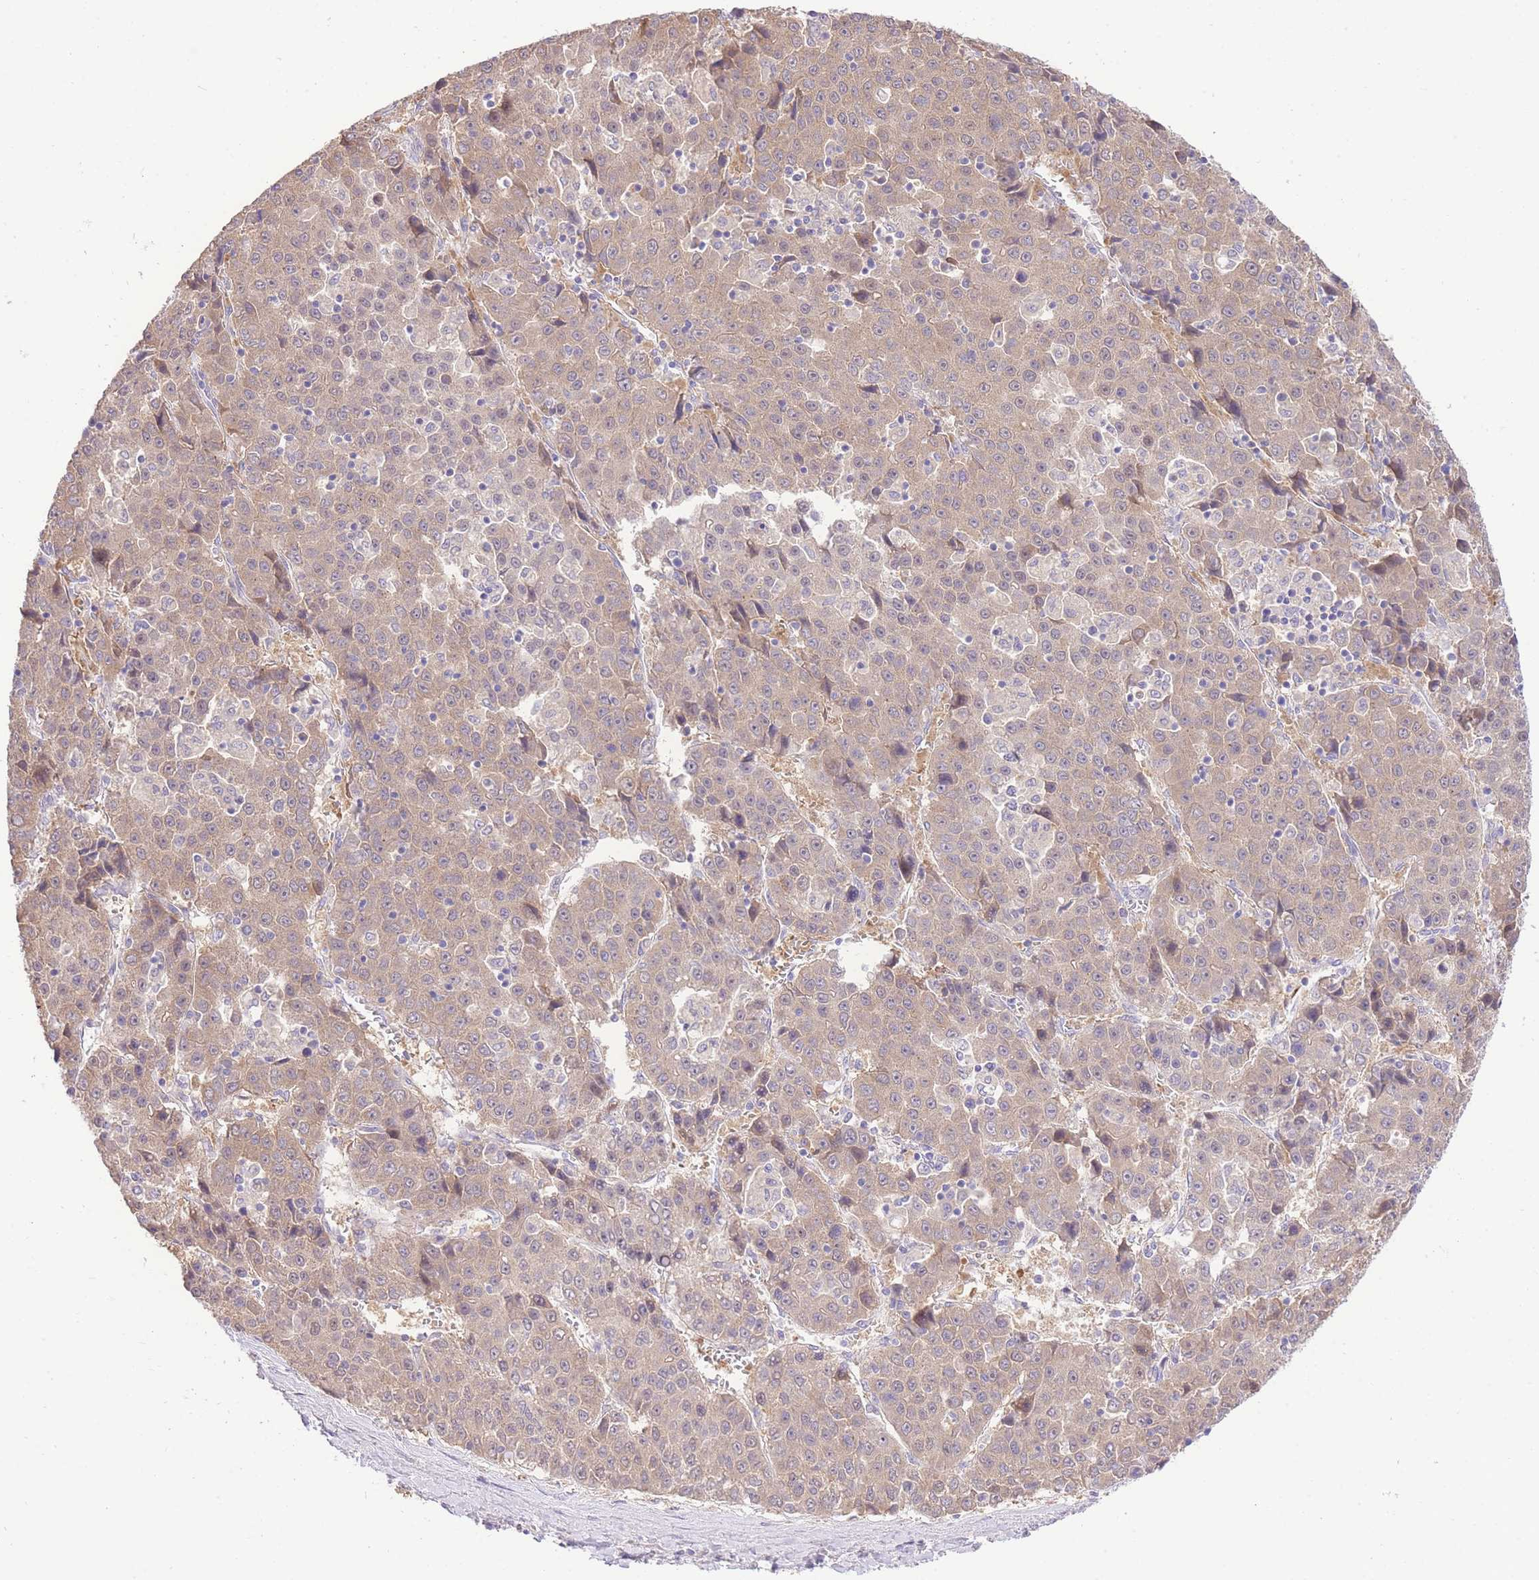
{"staining": {"intensity": "weak", "quantity": ">75%", "location": "cytoplasmic/membranous"}, "tissue": "liver cancer", "cell_type": "Tumor cells", "image_type": "cancer", "snomed": [{"axis": "morphology", "description": "Carcinoma, Hepatocellular, NOS"}, {"axis": "topography", "description": "Liver"}], "caption": "The micrograph reveals staining of liver hepatocellular carcinoma, revealing weak cytoplasmic/membranous protein expression (brown color) within tumor cells.", "gene": "LIPH", "patient": {"sex": "female", "age": 53}}